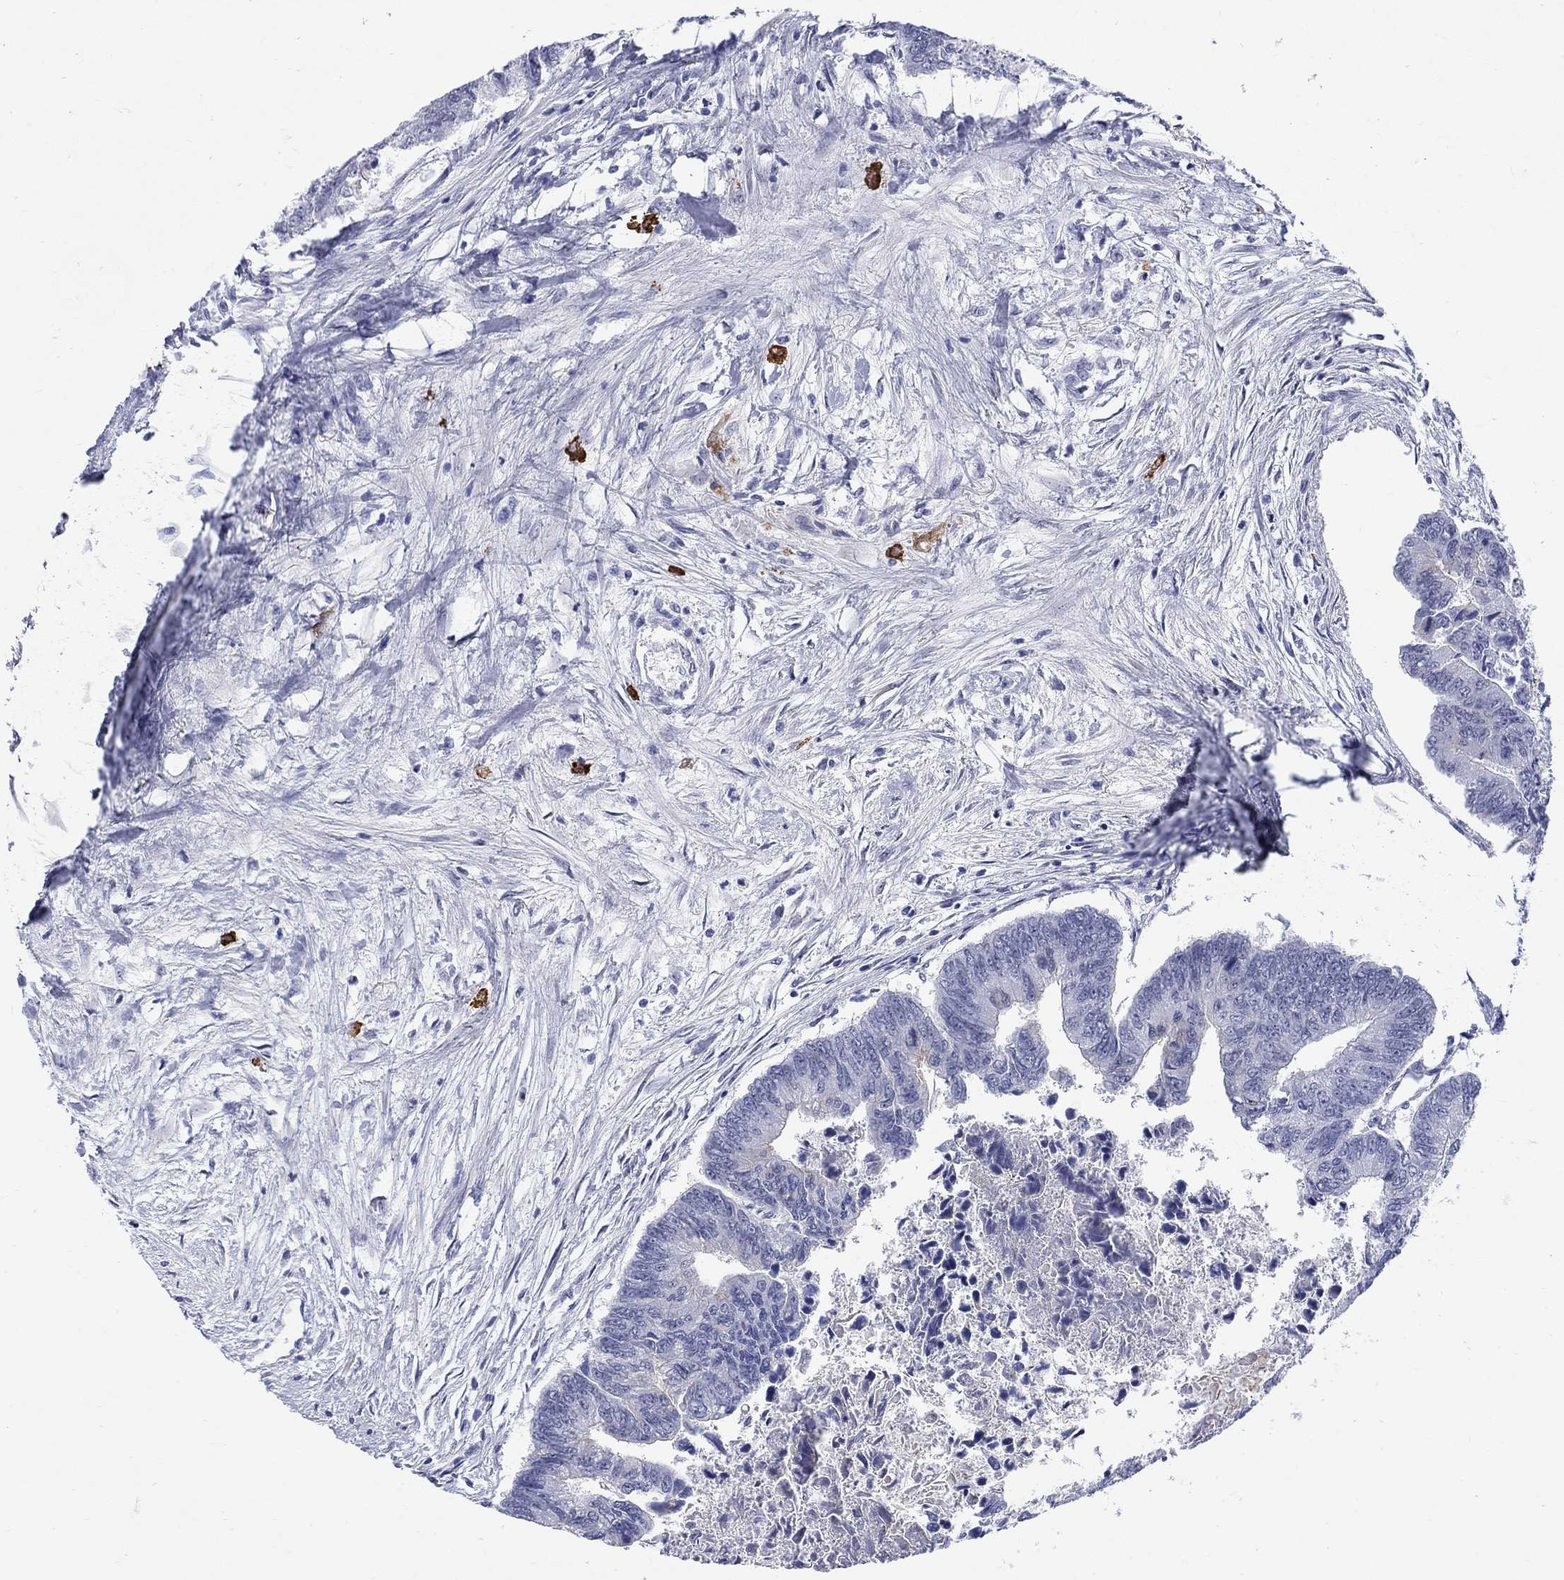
{"staining": {"intensity": "moderate", "quantity": "<25%", "location": "cytoplasmic/membranous"}, "tissue": "colorectal cancer", "cell_type": "Tumor cells", "image_type": "cancer", "snomed": [{"axis": "morphology", "description": "Adenocarcinoma, NOS"}, {"axis": "topography", "description": "Colon"}], "caption": "A high-resolution micrograph shows IHC staining of adenocarcinoma (colorectal), which reveals moderate cytoplasmic/membranous staining in about <25% of tumor cells.", "gene": "ECEL1", "patient": {"sex": "female", "age": 65}}